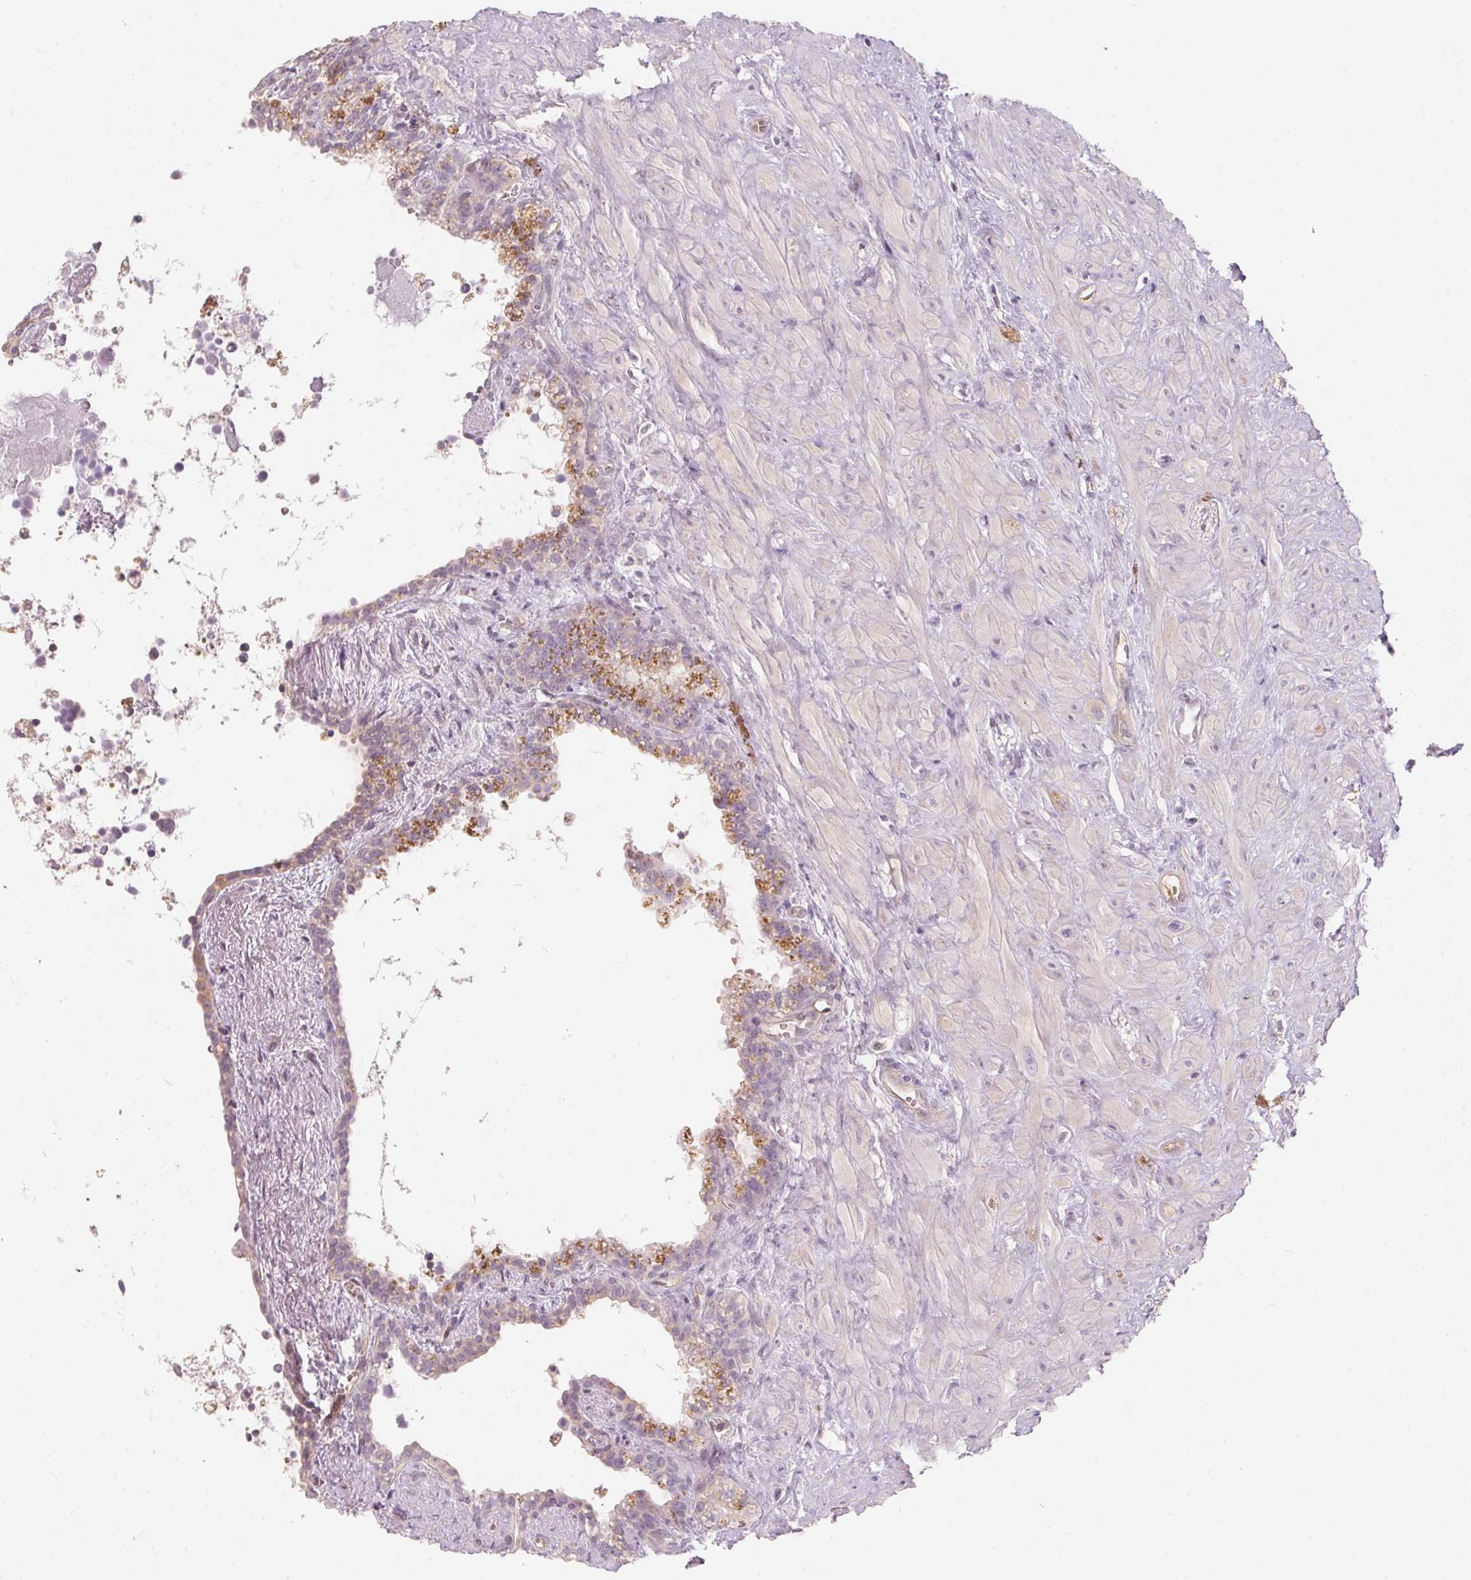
{"staining": {"intensity": "weak", "quantity": "<25%", "location": "cytoplasmic/membranous"}, "tissue": "seminal vesicle", "cell_type": "Glandular cells", "image_type": "normal", "snomed": [{"axis": "morphology", "description": "Normal tissue, NOS"}, {"axis": "topography", "description": "Seminal veicle"}], "caption": "DAB immunohistochemical staining of unremarkable human seminal vesicle reveals no significant expression in glandular cells. (DAB (3,3'-diaminobenzidine) immunohistochemistry (IHC) with hematoxylin counter stain).", "gene": "BLMH", "patient": {"sex": "male", "age": 76}}